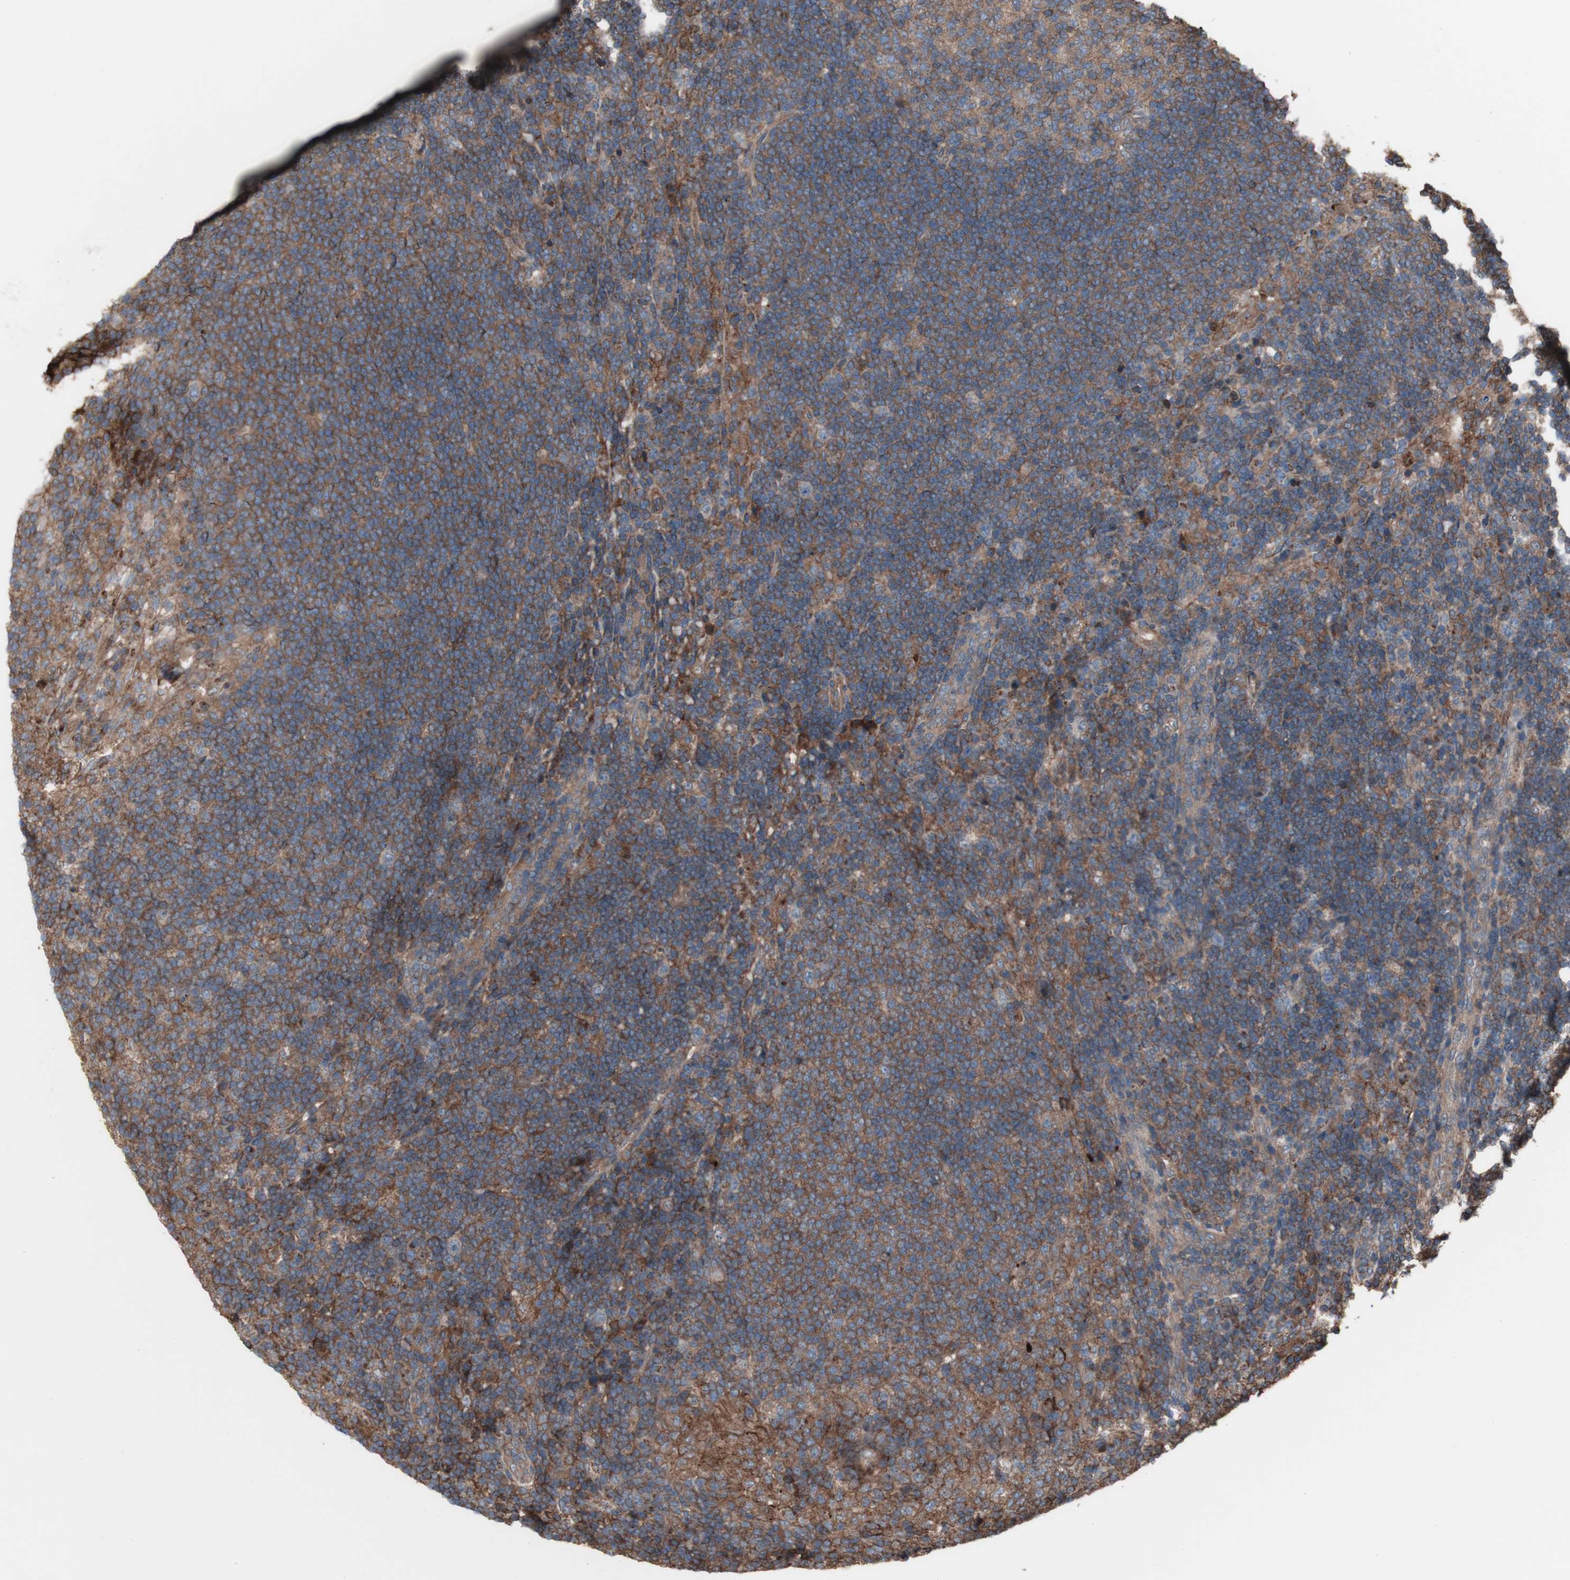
{"staining": {"intensity": "moderate", "quantity": ">75%", "location": "cytoplasmic/membranous"}, "tissue": "lymph node", "cell_type": "Germinal center cells", "image_type": "normal", "snomed": [{"axis": "morphology", "description": "Normal tissue, NOS"}, {"axis": "topography", "description": "Lymph node"}], "caption": "Approximately >75% of germinal center cells in normal human lymph node reveal moderate cytoplasmic/membranous protein positivity as visualized by brown immunohistochemical staining.", "gene": "COPB1", "patient": {"sex": "female", "age": 53}}